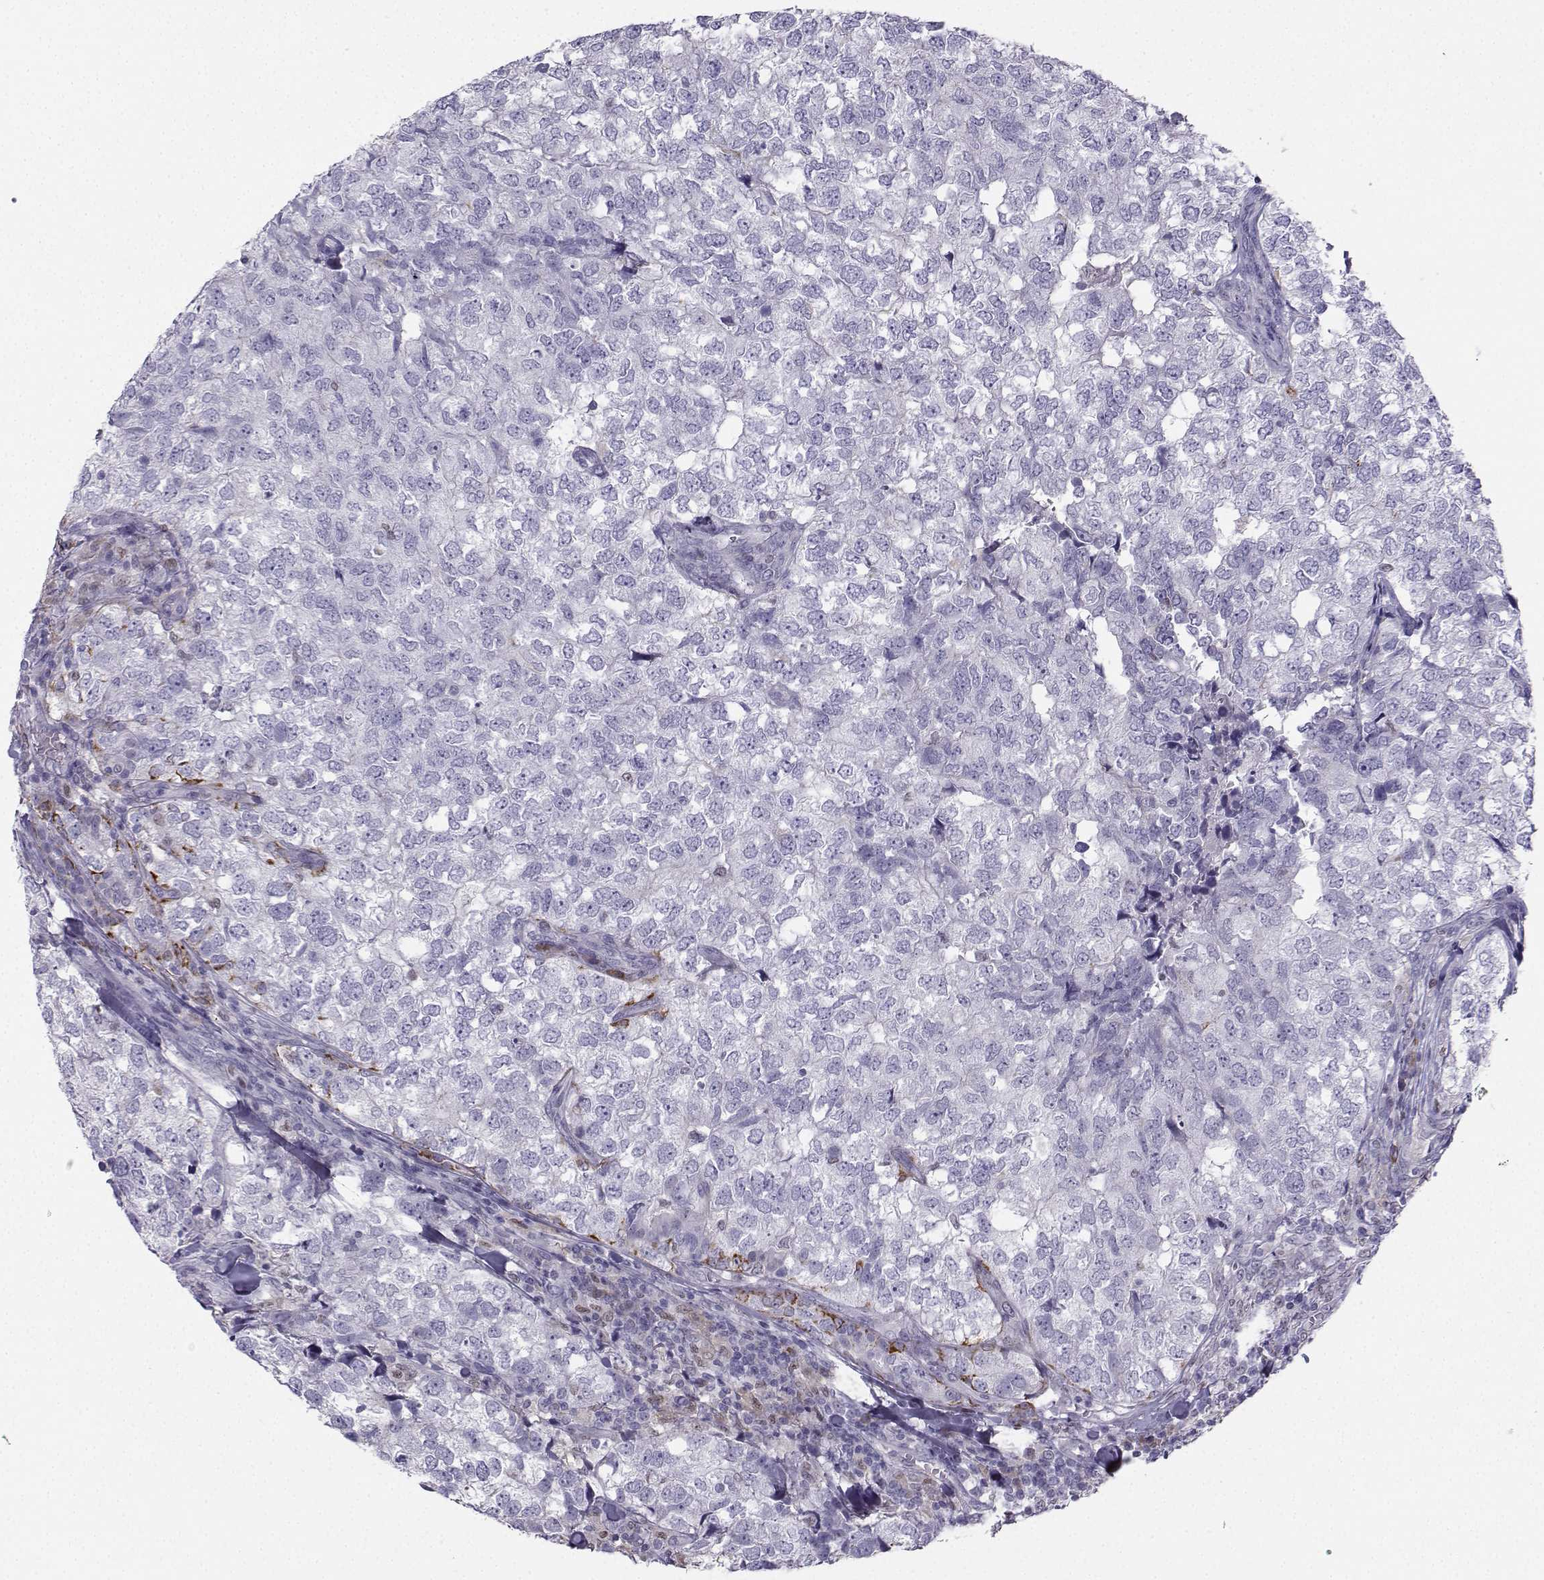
{"staining": {"intensity": "negative", "quantity": "none", "location": "none"}, "tissue": "breast cancer", "cell_type": "Tumor cells", "image_type": "cancer", "snomed": [{"axis": "morphology", "description": "Duct carcinoma"}, {"axis": "topography", "description": "Breast"}], "caption": "The micrograph displays no significant staining in tumor cells of breast invasive ductal carcinoma.", "gene": "DCLK3", "patient": {"sex": "female", "age": 30}}